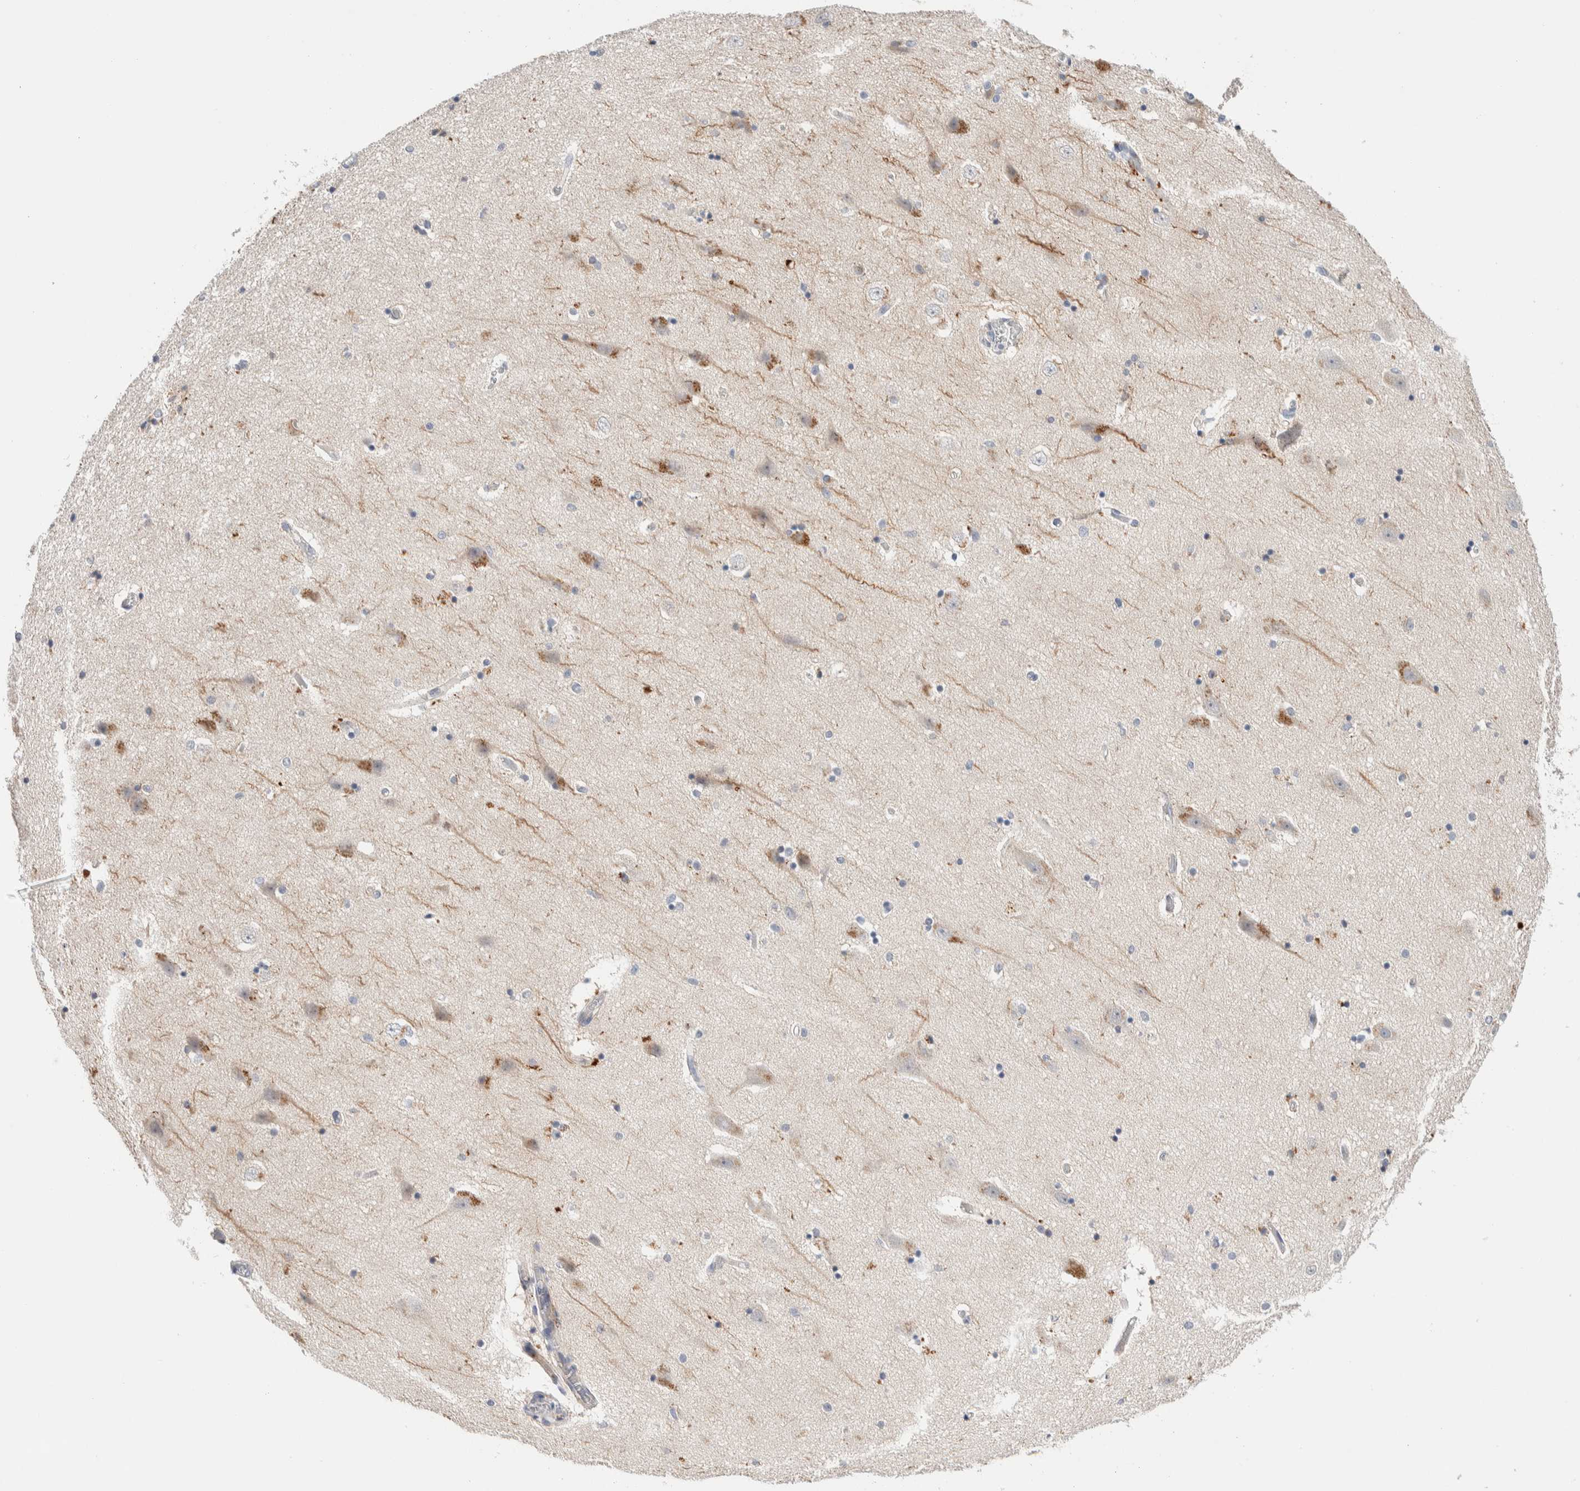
{"staining": {"intensity": "moderate", "quantity": "<25%", "location": "cytoplasmic/membranous"}, "tissue": "hippocampus", "cell_type": "Glial cells", "image_type": "normal", "snomed": [{"axis": "morphology", "description": "Normal tissue, NOS"}, {"axis": "topography", "description": "Hippocampus"}], "caption": "Unremarkable hippocampus exhibits moderate cytoplasmic/membranous staining in approximately <25% of glial cells The staining is performed using DAB brown chromogen to label protein expression. The nuclei are counter-stained blue using hematoxylin..", "gene": "DNAJB6", "patient": {"sex": "female", "age": 54}}